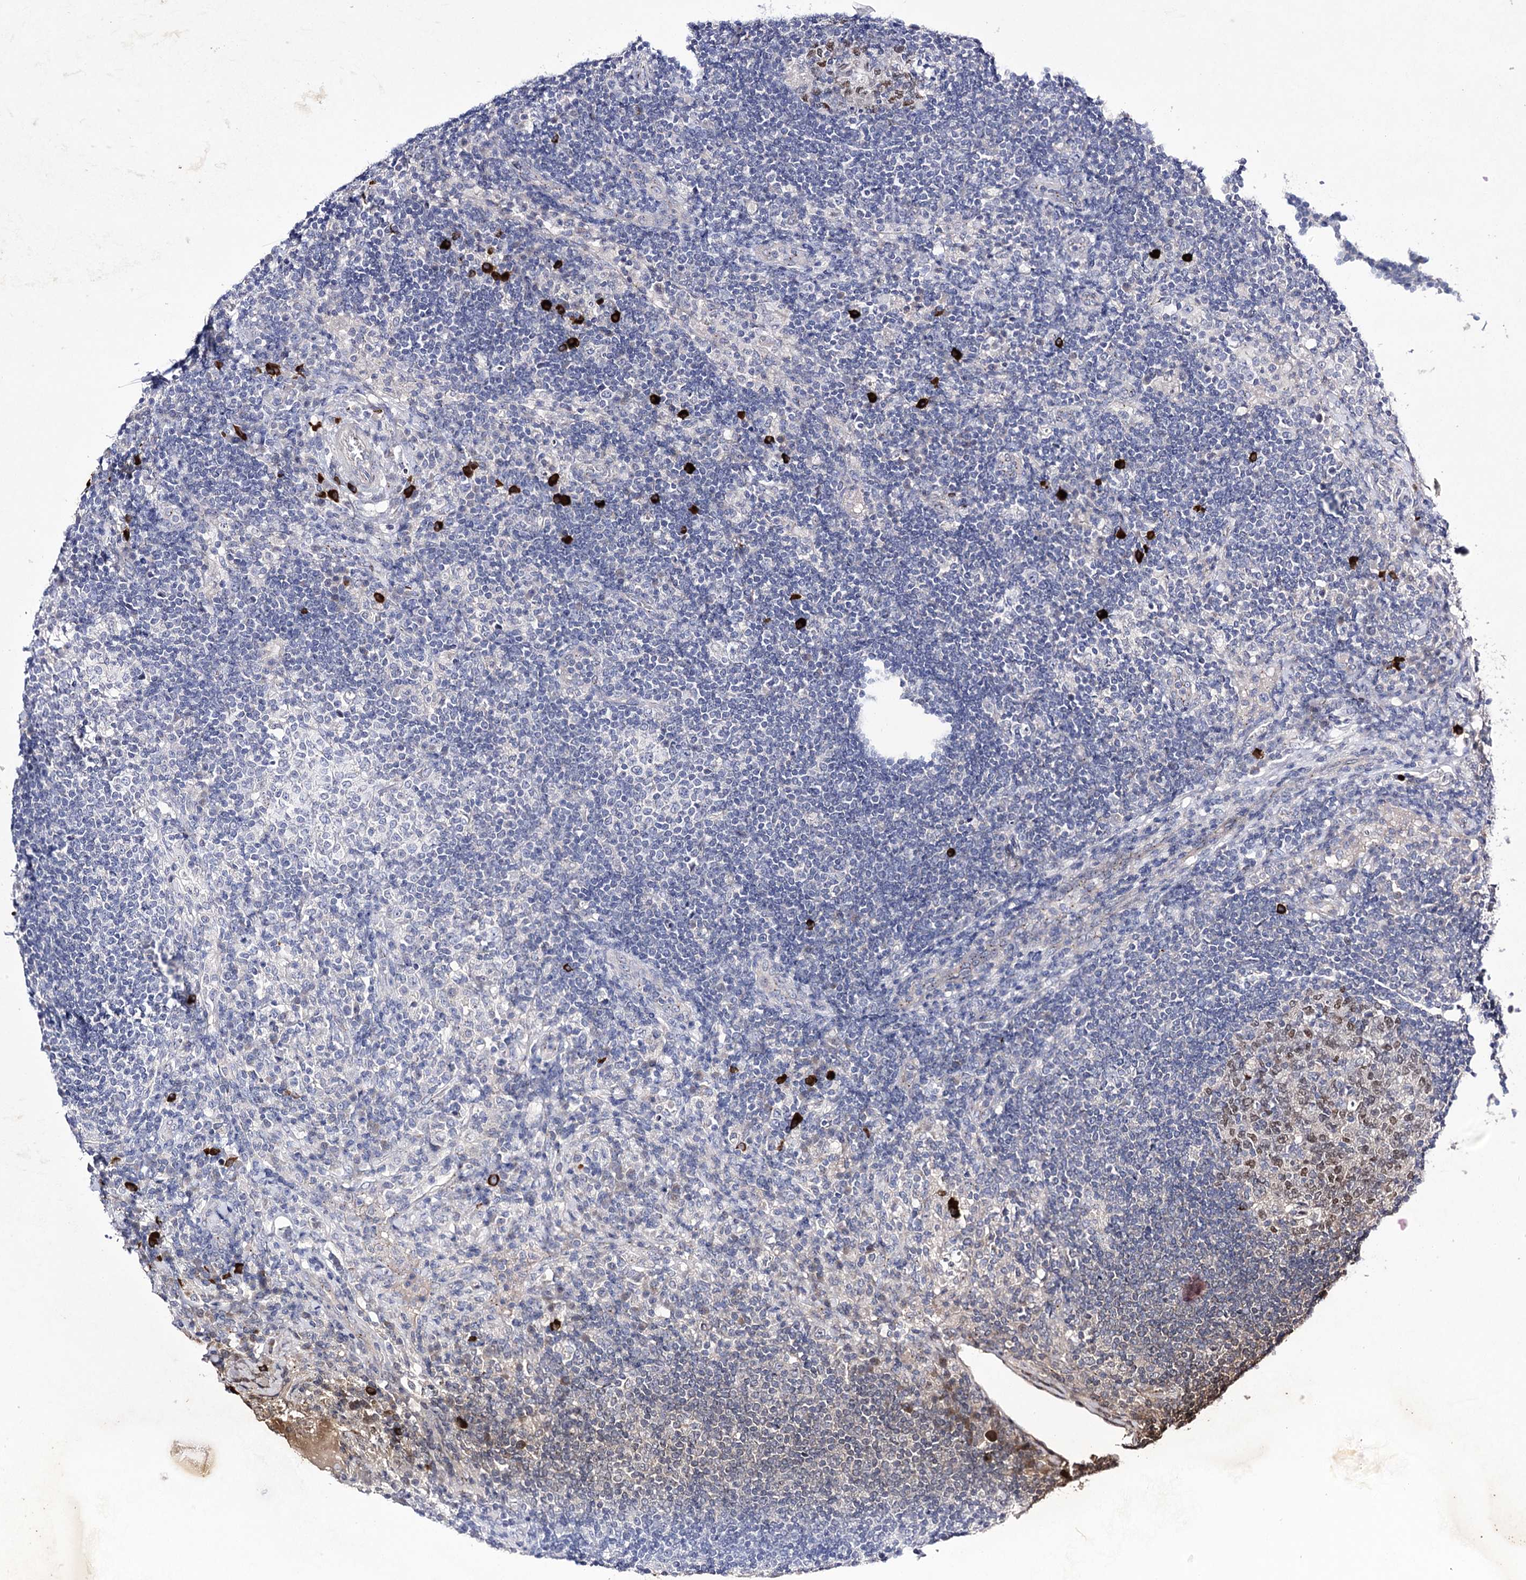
{"staining": {"intensity": "moderate", "quantity": "25%-75%", "location": "nuclear"}, "tissue": "lymph node", "cell_type": "Germinal center cells", "image_type": "normal", "snomed": [{"axis": "morphology", "description": "Normal tissue, NOS"}, {"axis": "topography", "description": "Lymph node"}], "caption": "DAB immunohistochemical staining of unremarkable human lymph node demonstrates moderate nuclear protein expression in about 25%-75% of germinal center cells. (DAB (3,3'-diaminobenzidine) = brown stain, brightfield microscopy at high magnification).", "gene": "COX15", "patient": {"sex": "female", "age": 53}}